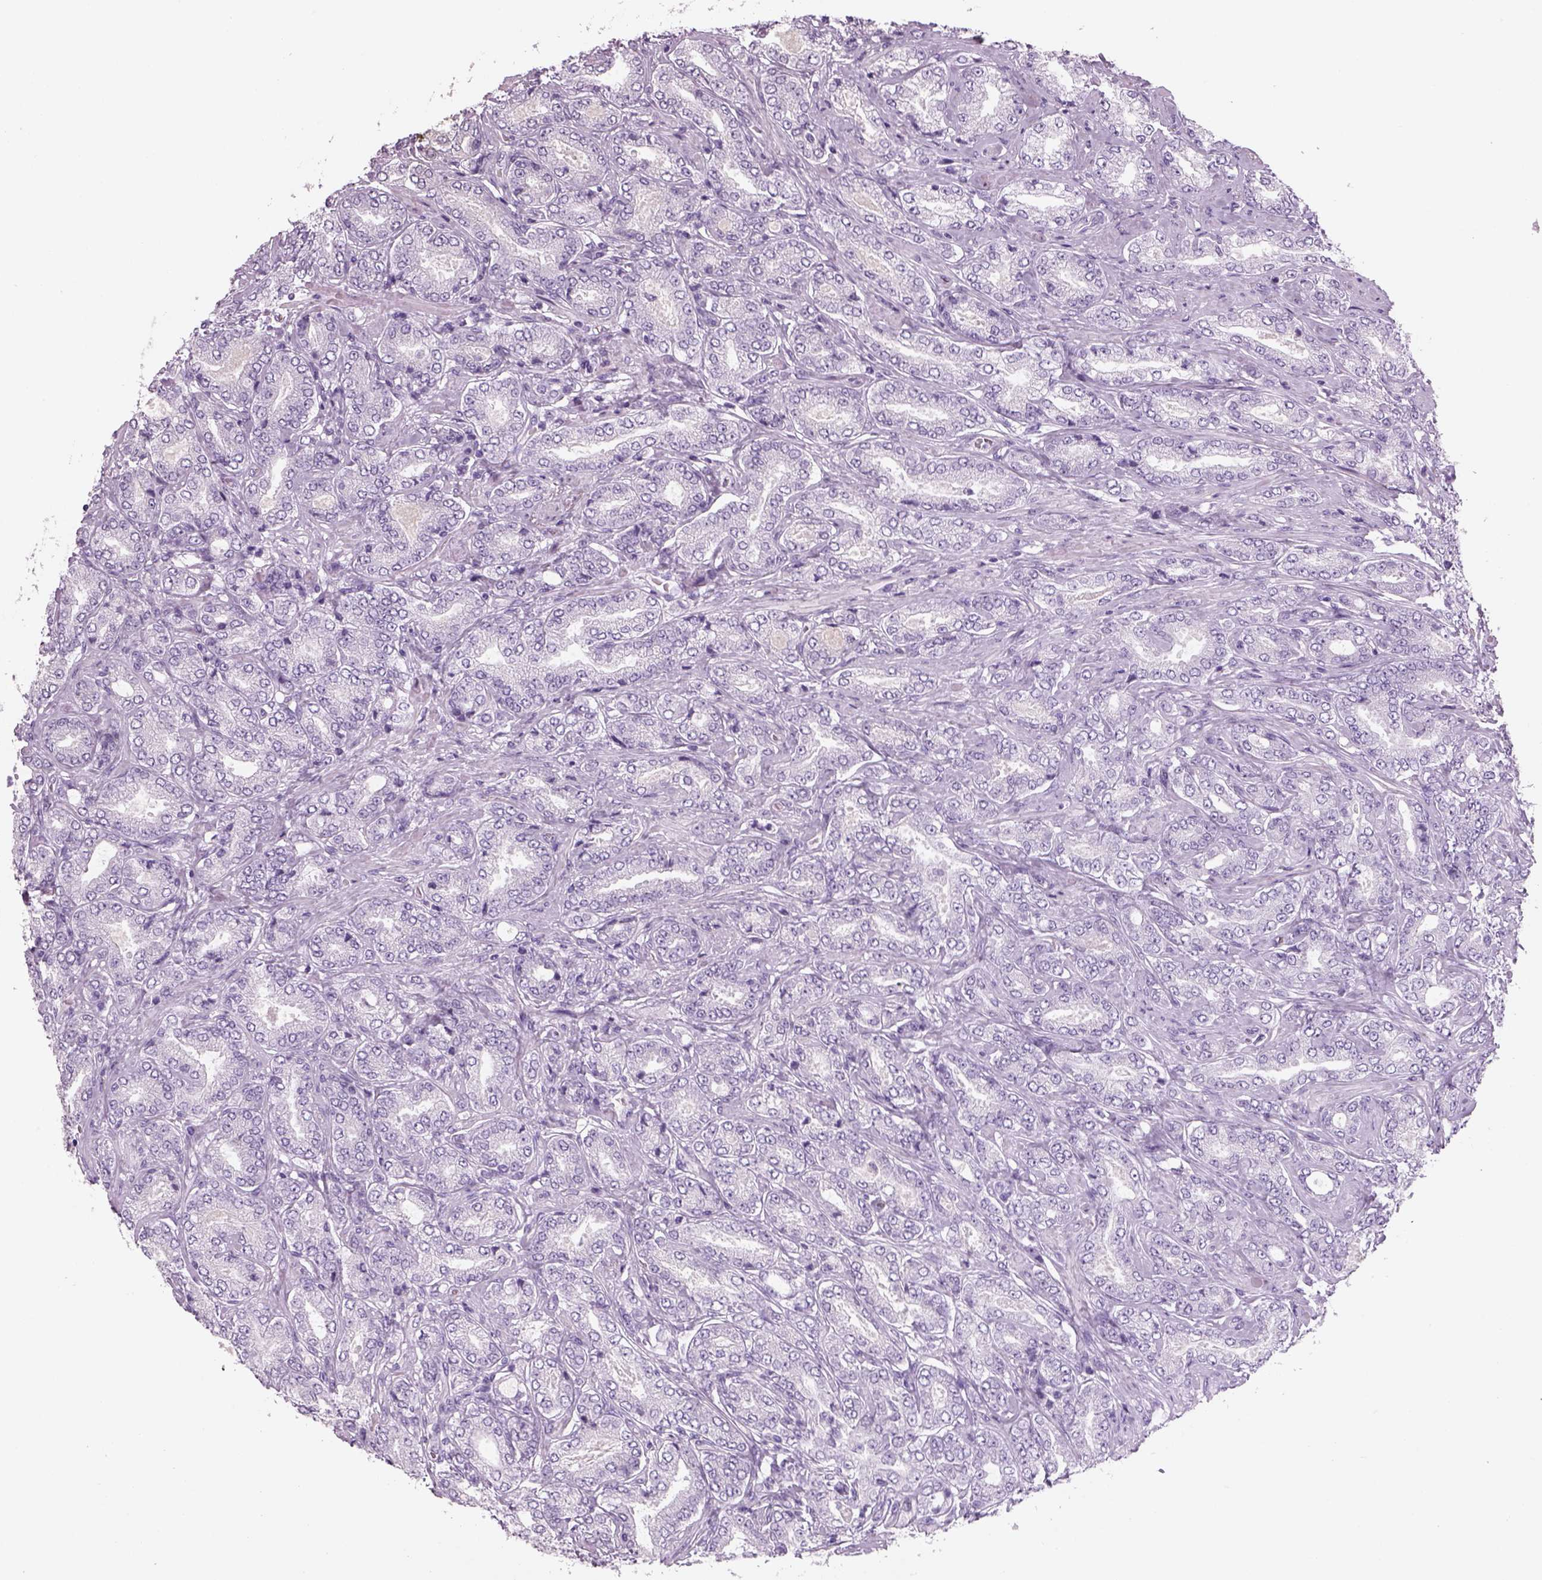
{"staining": {"intensity": "negative", "quantity": "none", "location": "none"}, "tissue": "prostate cancer", "cell_type": "Tumor cells", "image_type": "cancer", "snomed": [{"axis": "morphology", "description": "Adenocarcinoma, NOS"}, {"axis": "topography", "description": "Prostate"}], "caption": "IHC of human prostate cancer (adenocarcinoma) displays no staining in tumor cells. The staining was performed using DAB to visualize the protein expression in brown, while the nuclei were stained in blue with hematoxylin (Magnification: 20x).", "gene": "RHO", "patient": {"sex": "male", "age": 64}}